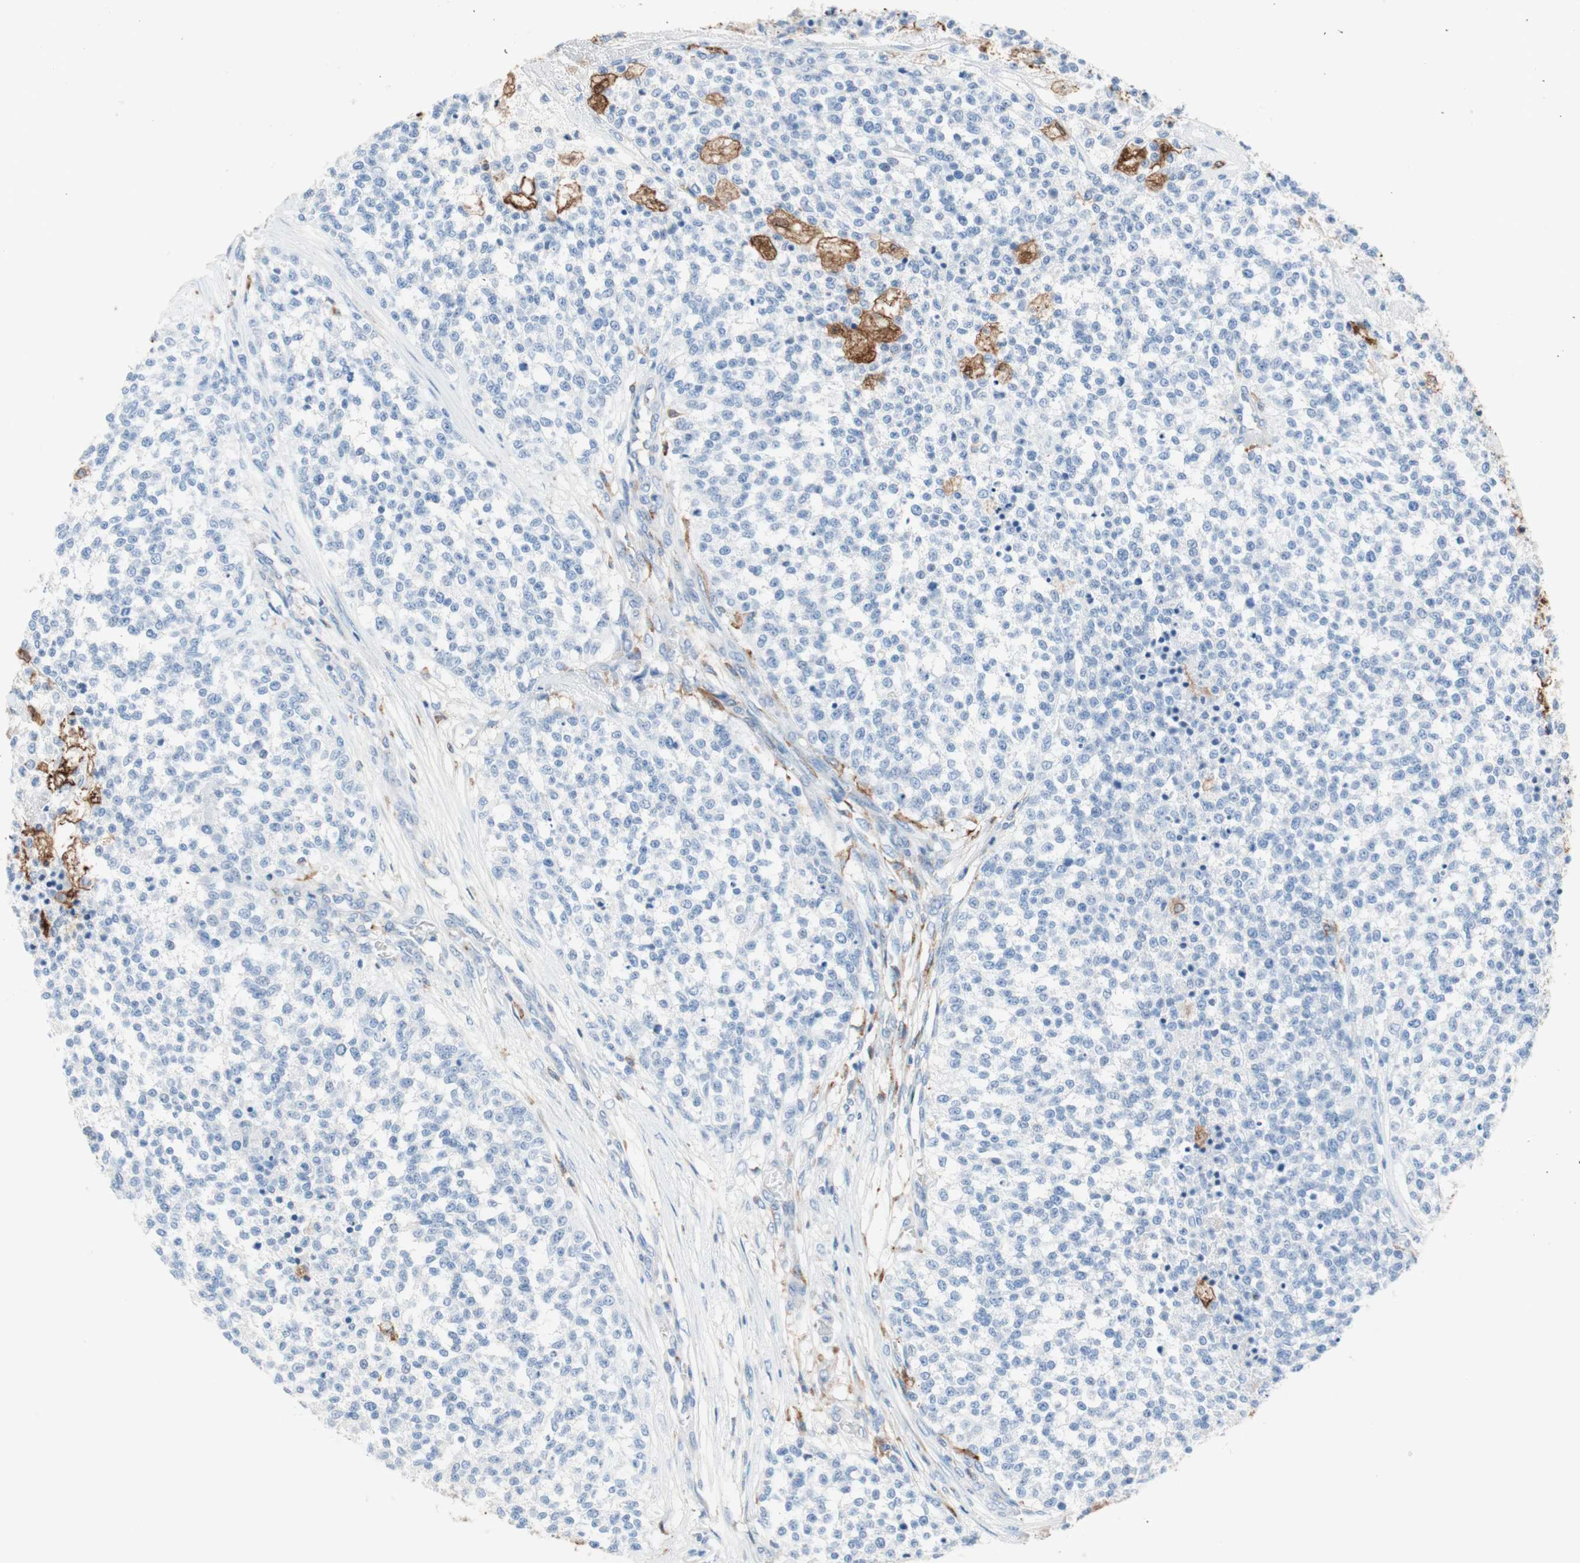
{"staining": {"intensity": "negative", "quantity": "none", "location": "none"}, "tissue": "testis cancer", "cell_type": "Tumor cells", "image_type": "cancer", "snomed": [{"axis": "morphology", "description": "Seminoma, NOS"}, {"axis": "topography", "description": "Testis"}], "caption": "Immunohistochemistry (IHC) micrograph of neoplastic tissue: human testis seminoma stained with DAB exhibits no significant protein expression in tumor cells.", "gene": "GLUL", "patient": {"sex": "male", "age": 59}}